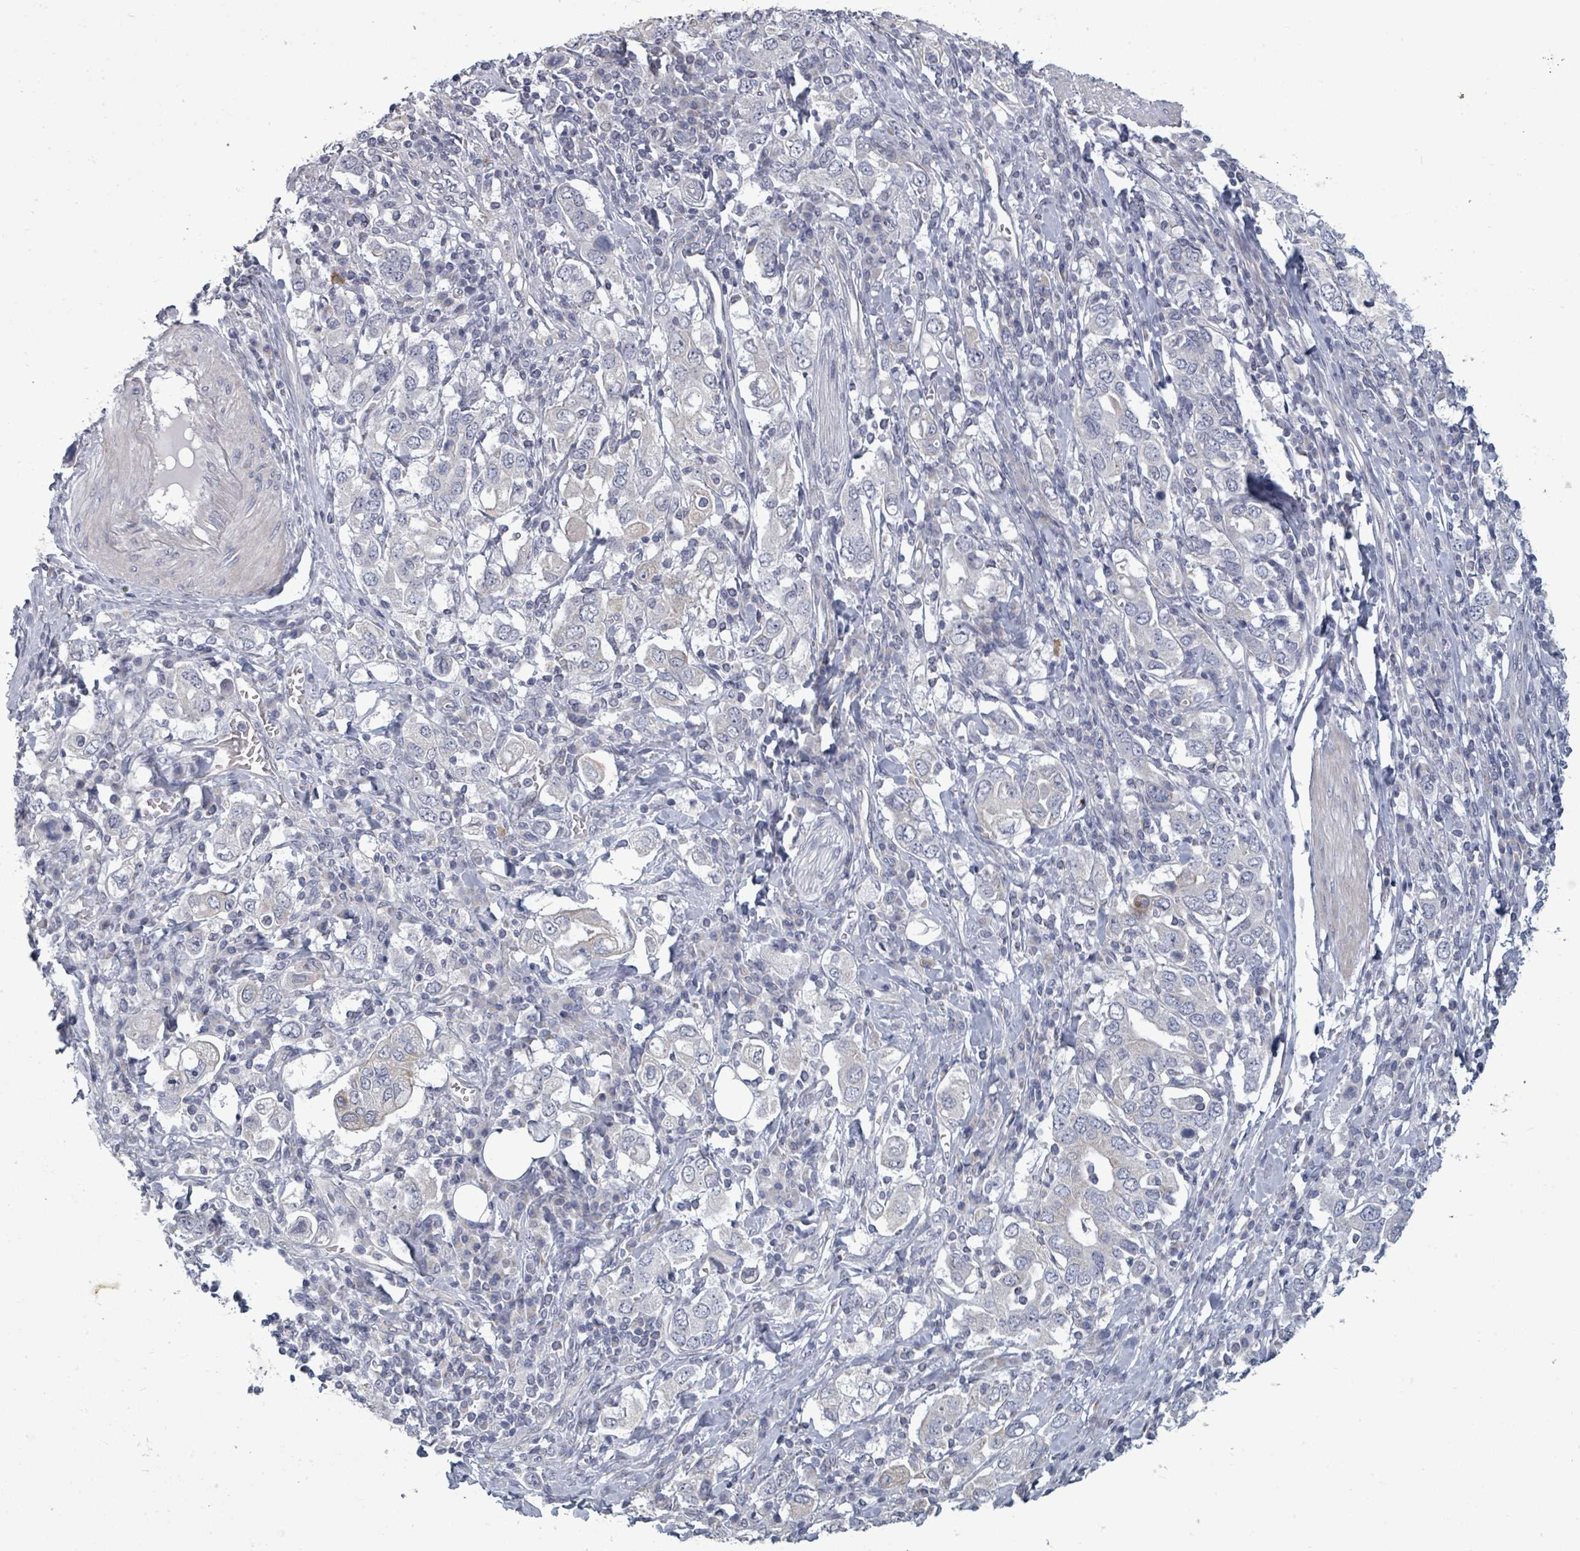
{"staining": {"intensity": "negative", "quantity": "none", "location": "none"}, "tissue": "stomach cancer", "cell_type": "Tumor cells", "image_type": "cancer", "snomed": [{"axis": "morphology", "description": "Adenocarcinoma, NOS"}, {"axis": "topography", "description": "Stomach, upper"}, {"axis": "topography", "description": "Stomach"}], "caption": "The micrograph displays no staining of tumor cells in adenocarcinoma (stomach). Brightfield microscopy of IHC stained with DAB (3,3'-diaminobenzidine) (brown) and hematoxylin (blue), captured at high magnification.", "gene": "ASB12", "patient": {"sex": "male", "age": 62}}